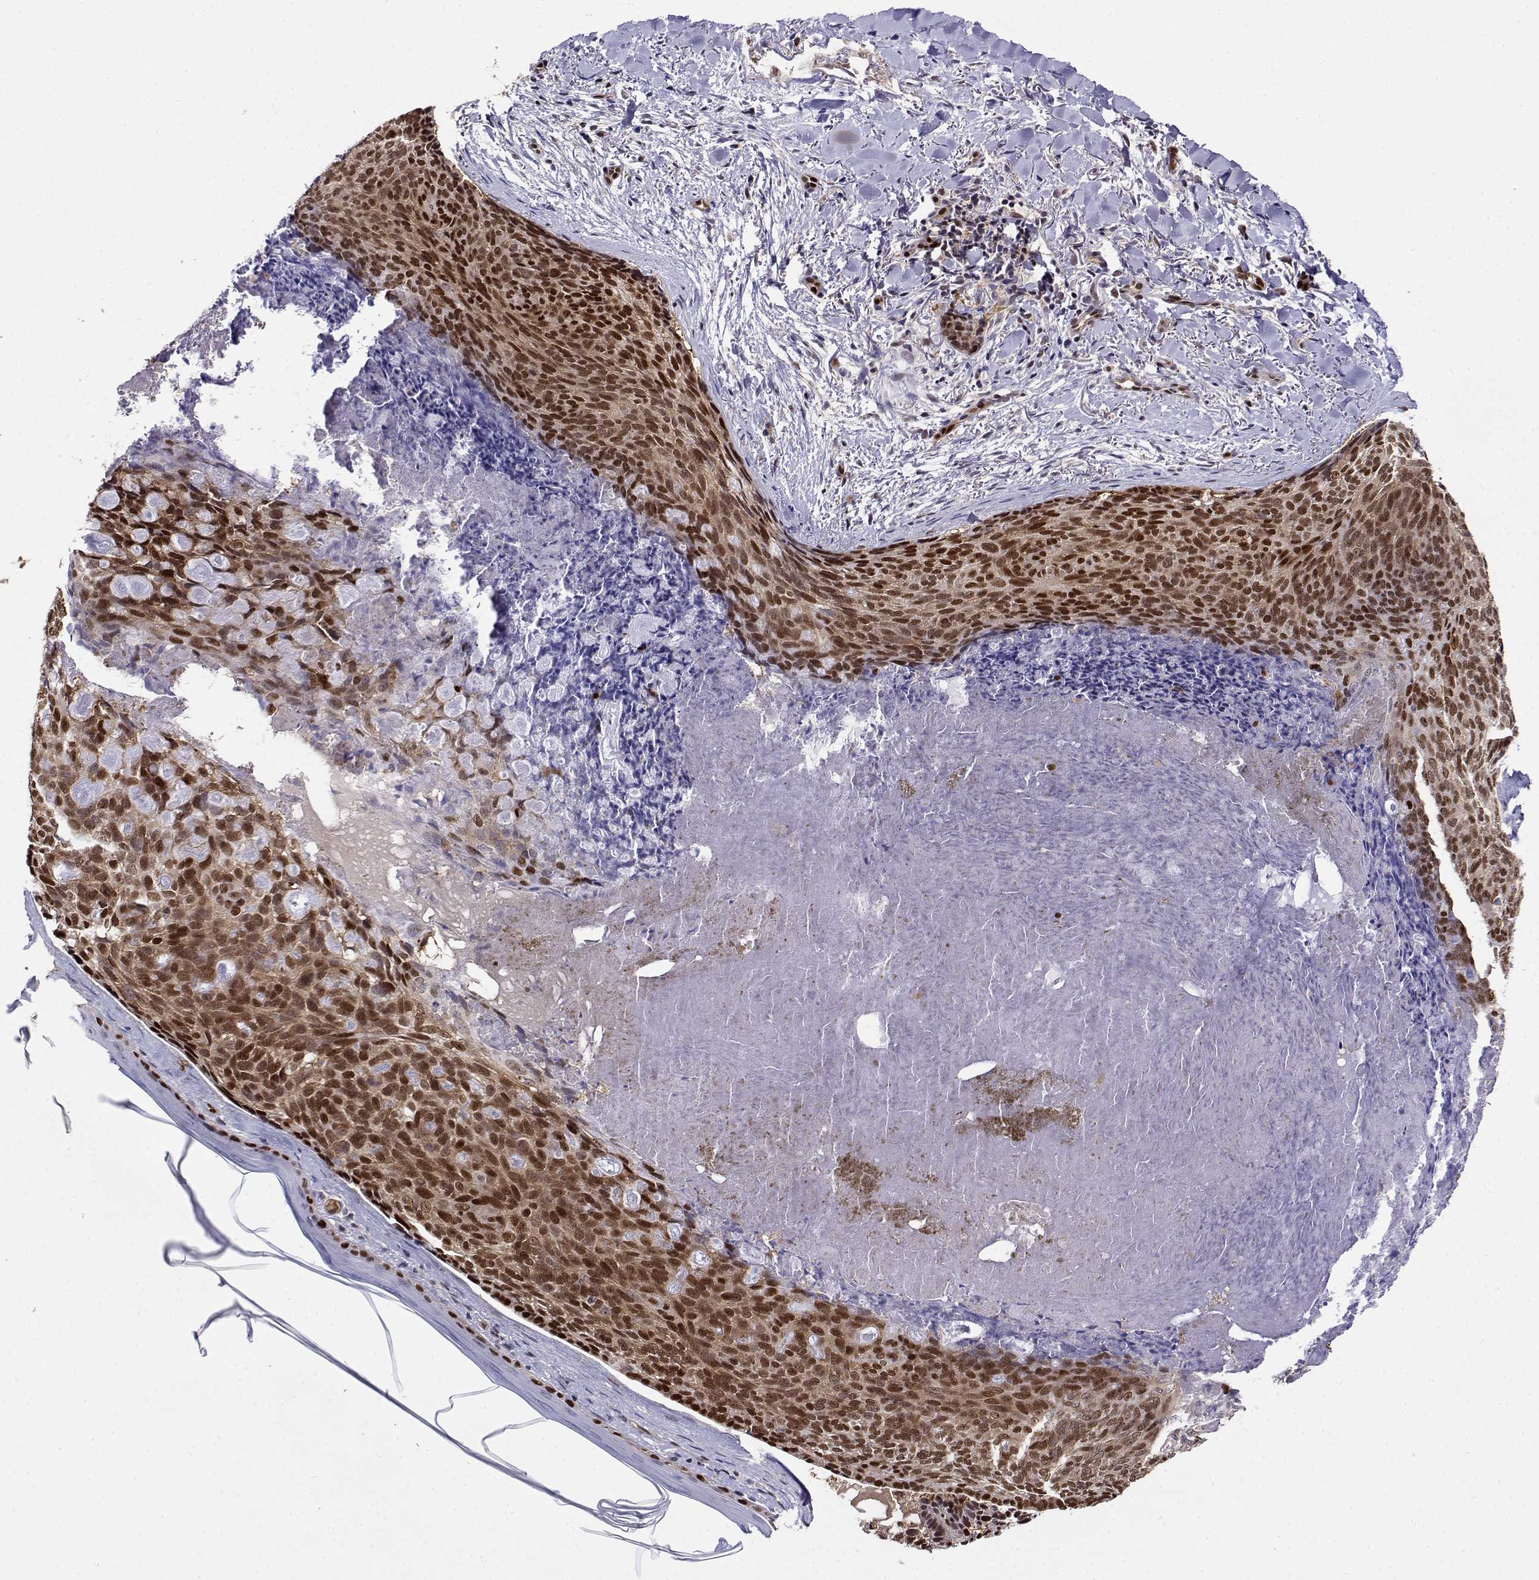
{"staining": {"intensity": "strong", "quantity": "25%-75%", "location": "nuclear"}, "tissue": "skin cancer", "cell_type": "Tumor cells", "image_type": "cancer", "snomed": [{"axis": "morphology", "description": "Basal cell carcinoma"}, {"axis": "topography", "description": "Skin"}], "caption": "Skin basal cell carcinoma stained with IHC demonstrates strong nuclear expression in about 25%-75% of tumor cells. (Stains: DAB (3,3'-diaminobenzidine) in brown, nuclei in blue, Microscopy: brightfield microscopy at high magnification).", "gene": "ERF", "patient": {"sex": "female", "age": 82}}